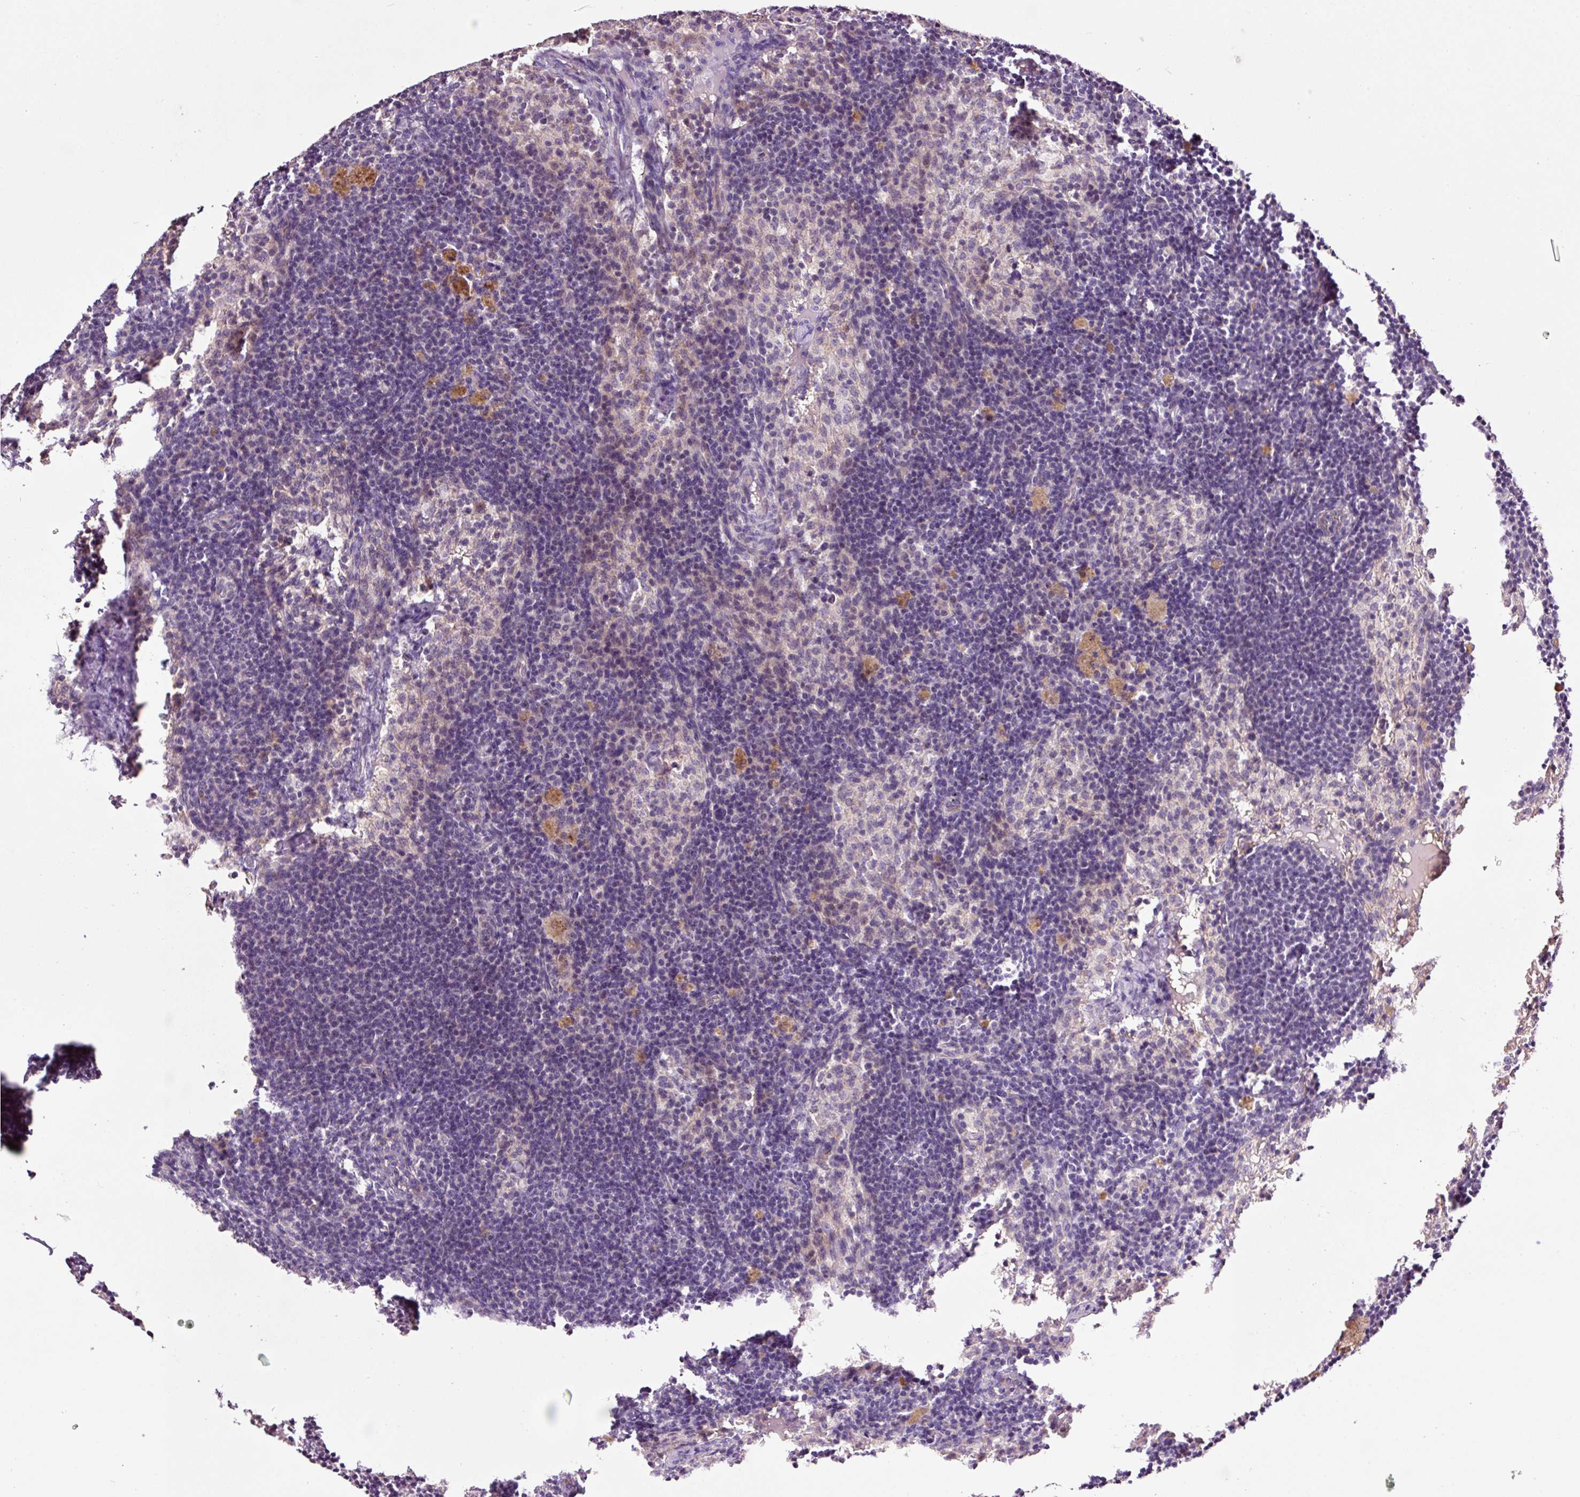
{"staining": {"intensity": "negative", "quantity": "none", "location": "none"}, "tissue": "lymph node", "cell_type": "Germinal center cells", "image_type": "normal", "snomed": [{"axis": "morphology", "description": "Normal tissue, NOS"}, {"axis": "topography", "description": "Lymph node"}], "caption": "This photomicrograph is of benign lymph node stained with immunohistochemistry to label a protein in brown with the nuclei are counter-stained blue. There is no expression in germinal center cells. Nuclei are stained in blue.", "gene": "TMEM235", "patient": {"sex": "male", "age": 49}}